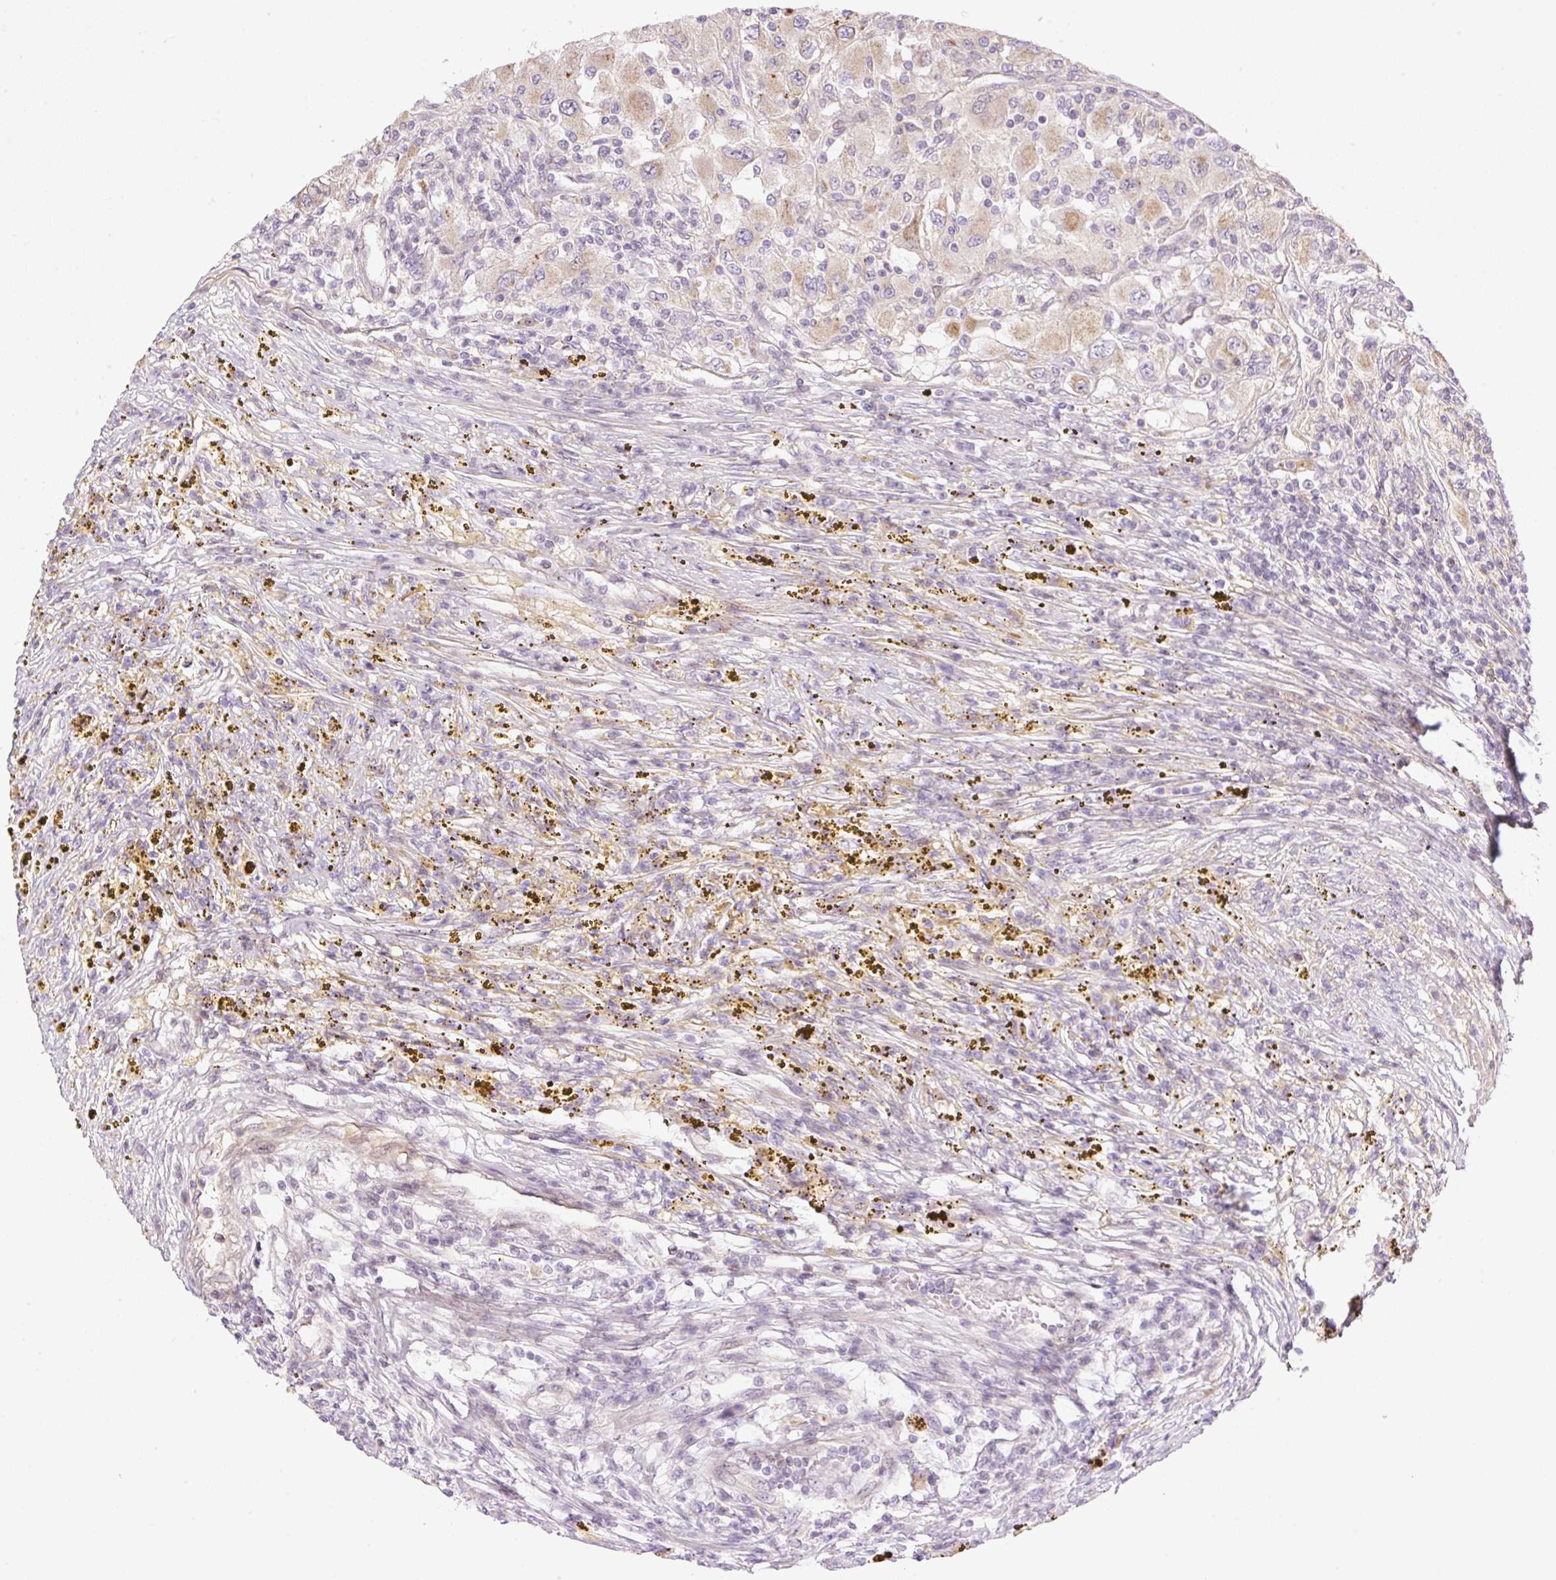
{"staining": {"intensity": "weak", "quantity": ">75%", "location": "cytoplasmic/membranous"}, "tissue": "renal cancer", "cell_type": "Tumor cells", "image_type": "cancer", "snomed": [{"axis": "morphology", "description": "Adenocarcinoma, NOS"}, {"axis": "topography", "description": "Kidney"}], "caption": "Immunohistochemistry micrograph of human adenocarcinoma (renal) stained for a protein (brown), which demonstrates low levels of weak cytoplasmic/membranous expression in approximately >75% of tumor cells.", "gene": "ZNF394", "patient": {"sex": "female", "age": 67}}